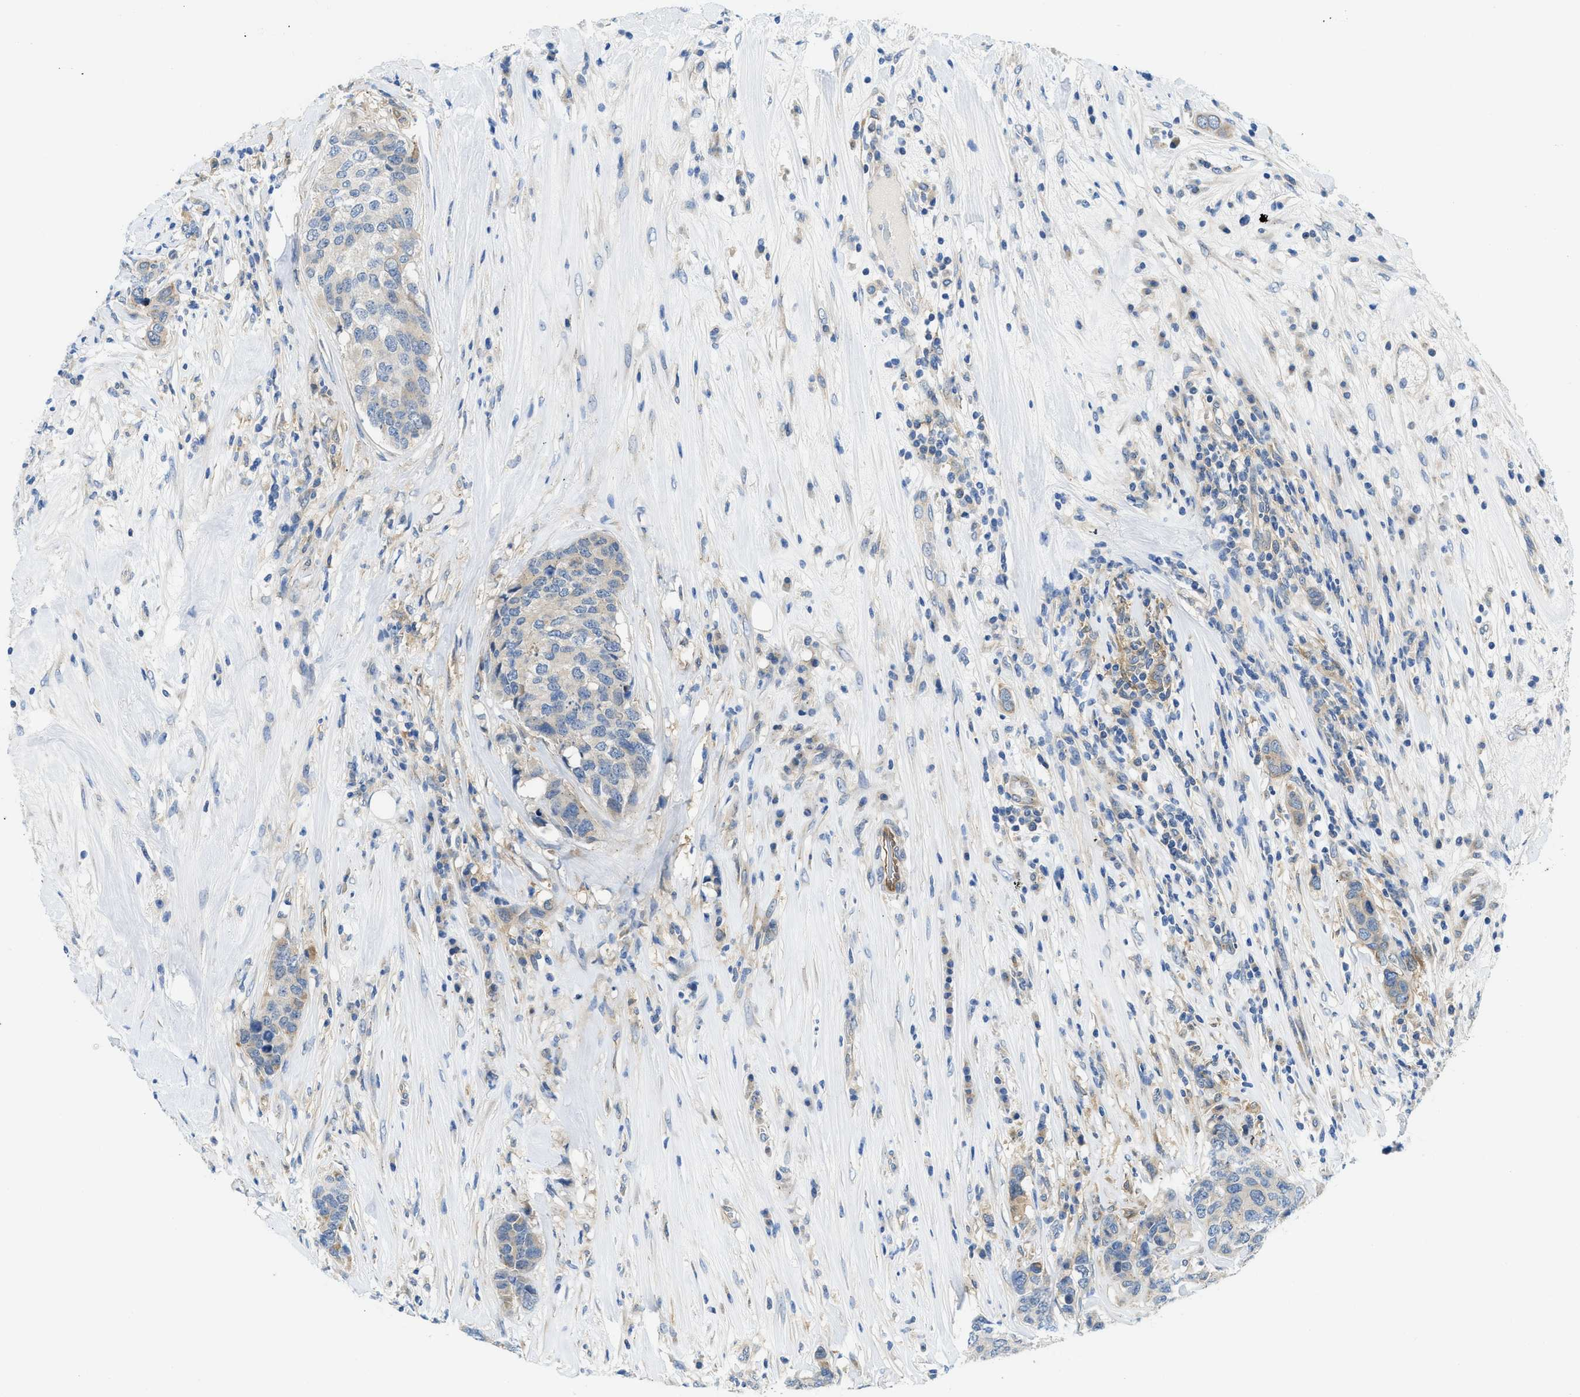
{"staining": {"intensity": "moderate", "quantity": "<25%", "location": "cytoplasmic/membranous"}, "tissue": "breast cancer", "cell_type": "Tumor cells", "image_type": "cancer", "snomed": [{"axis": "morphology", "description": "Lobular carcinoma"}, {"axis": "topography", "description": "Breast"}], "caption": "Breast cancer (lobular carcinoma) stained for a protein (brown) displays moderate cytoplasmic/membranous positive positivity in about <25% of tumor cells.", "gene": "RIPK2", "patient": {"sex": "female", "age": 59}}